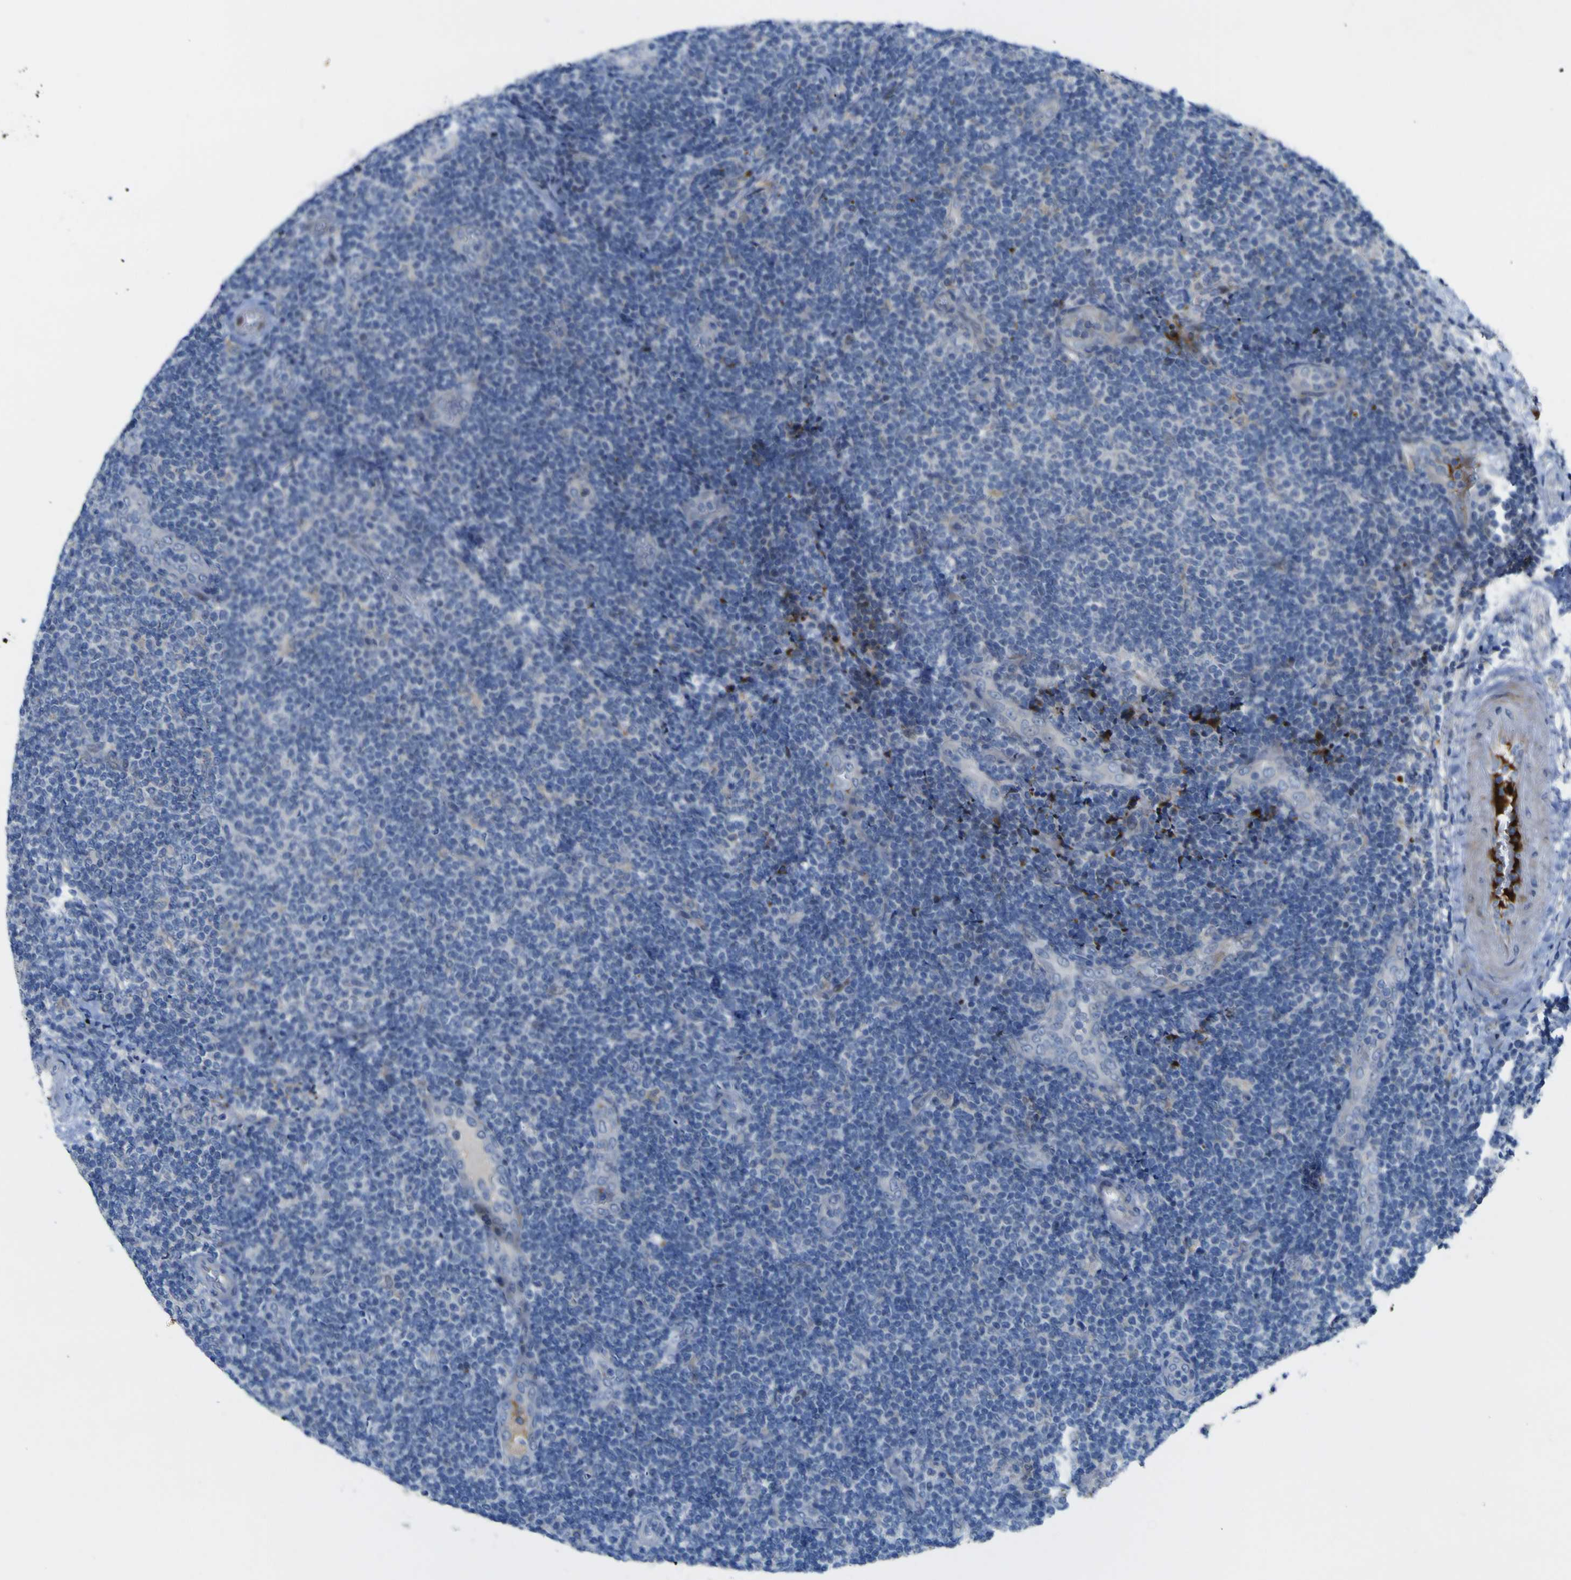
{"staining": {"intensity": "negative", "quantity": "none", "location": "none"}, "tissue": "lymphoma", "cell_type": "Tumor cells", "image_type": "cancer", "snomed": [{"axis": "morphology", "description": "Malignant lymphoma, non-Hodgkin's type, Low grade"}, {"axis": "topography", "description": "Lymph node"}], "caption": "Tumor cells show no significant positivity in lymphoma.", "gene": "NAV1", "patient": {"sex": "male", "age": 83}}